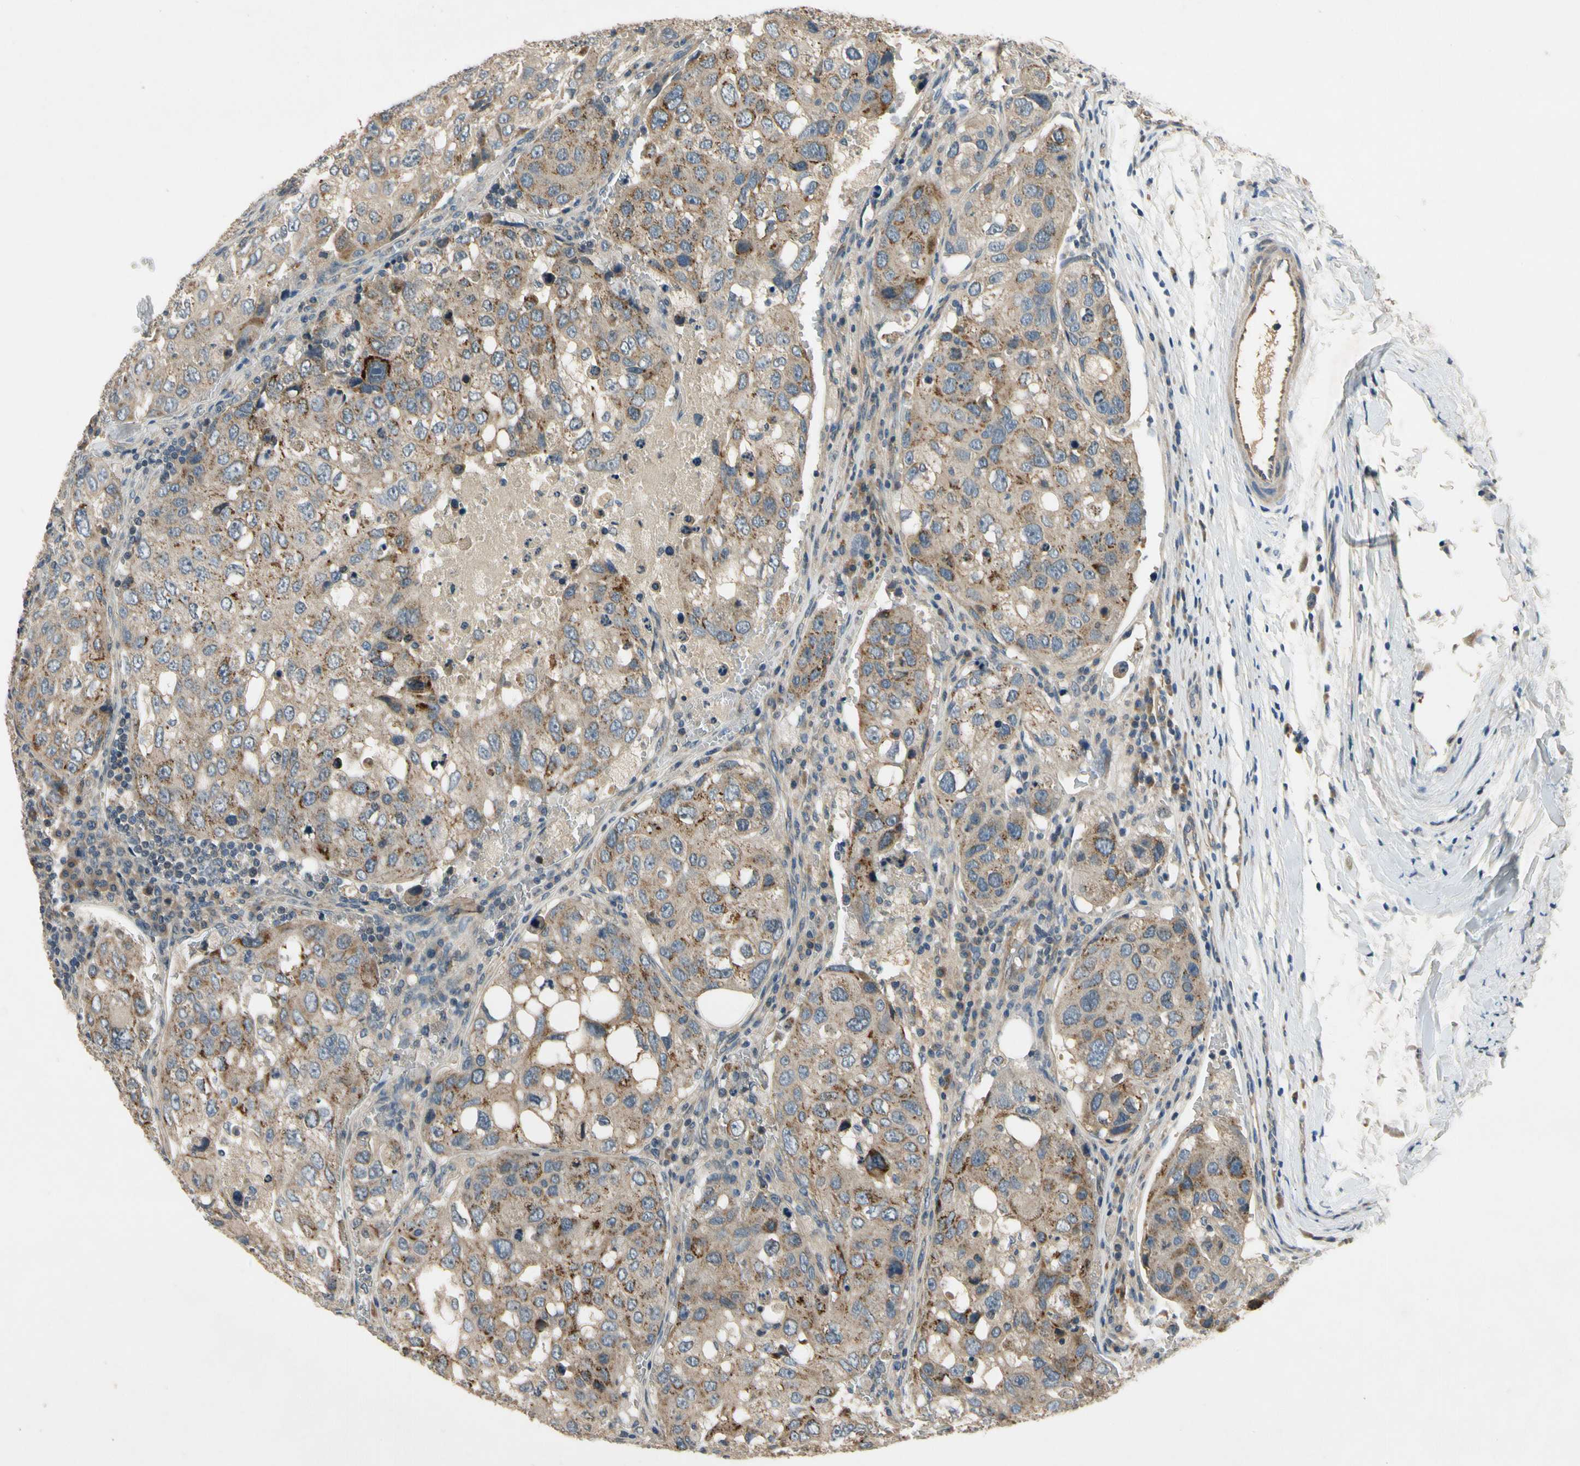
{"staining": {"intensity": "moderate", "quantity": "<25%", "location": "cytoplasmic/membranous"}, "tissue": "urothelial cancer", "cell_type": "Tumor cells", "image_type": "cancer", "snomed": [{"axis": "morphology", "description": "Urothelial carcinoma, High grade"}, {"axis": "topography", "description": "Lymph node"}, {"axis": "topography", "description": "Urinary bladder"}], "caption": "A brown stain labels moderate cytoplasmic/membranous expression of a protein in human high-grade urothelial carcinoma tumor cells.", "gene": "ALKBH3", "patient": {"sex": "male", "age": 51}}